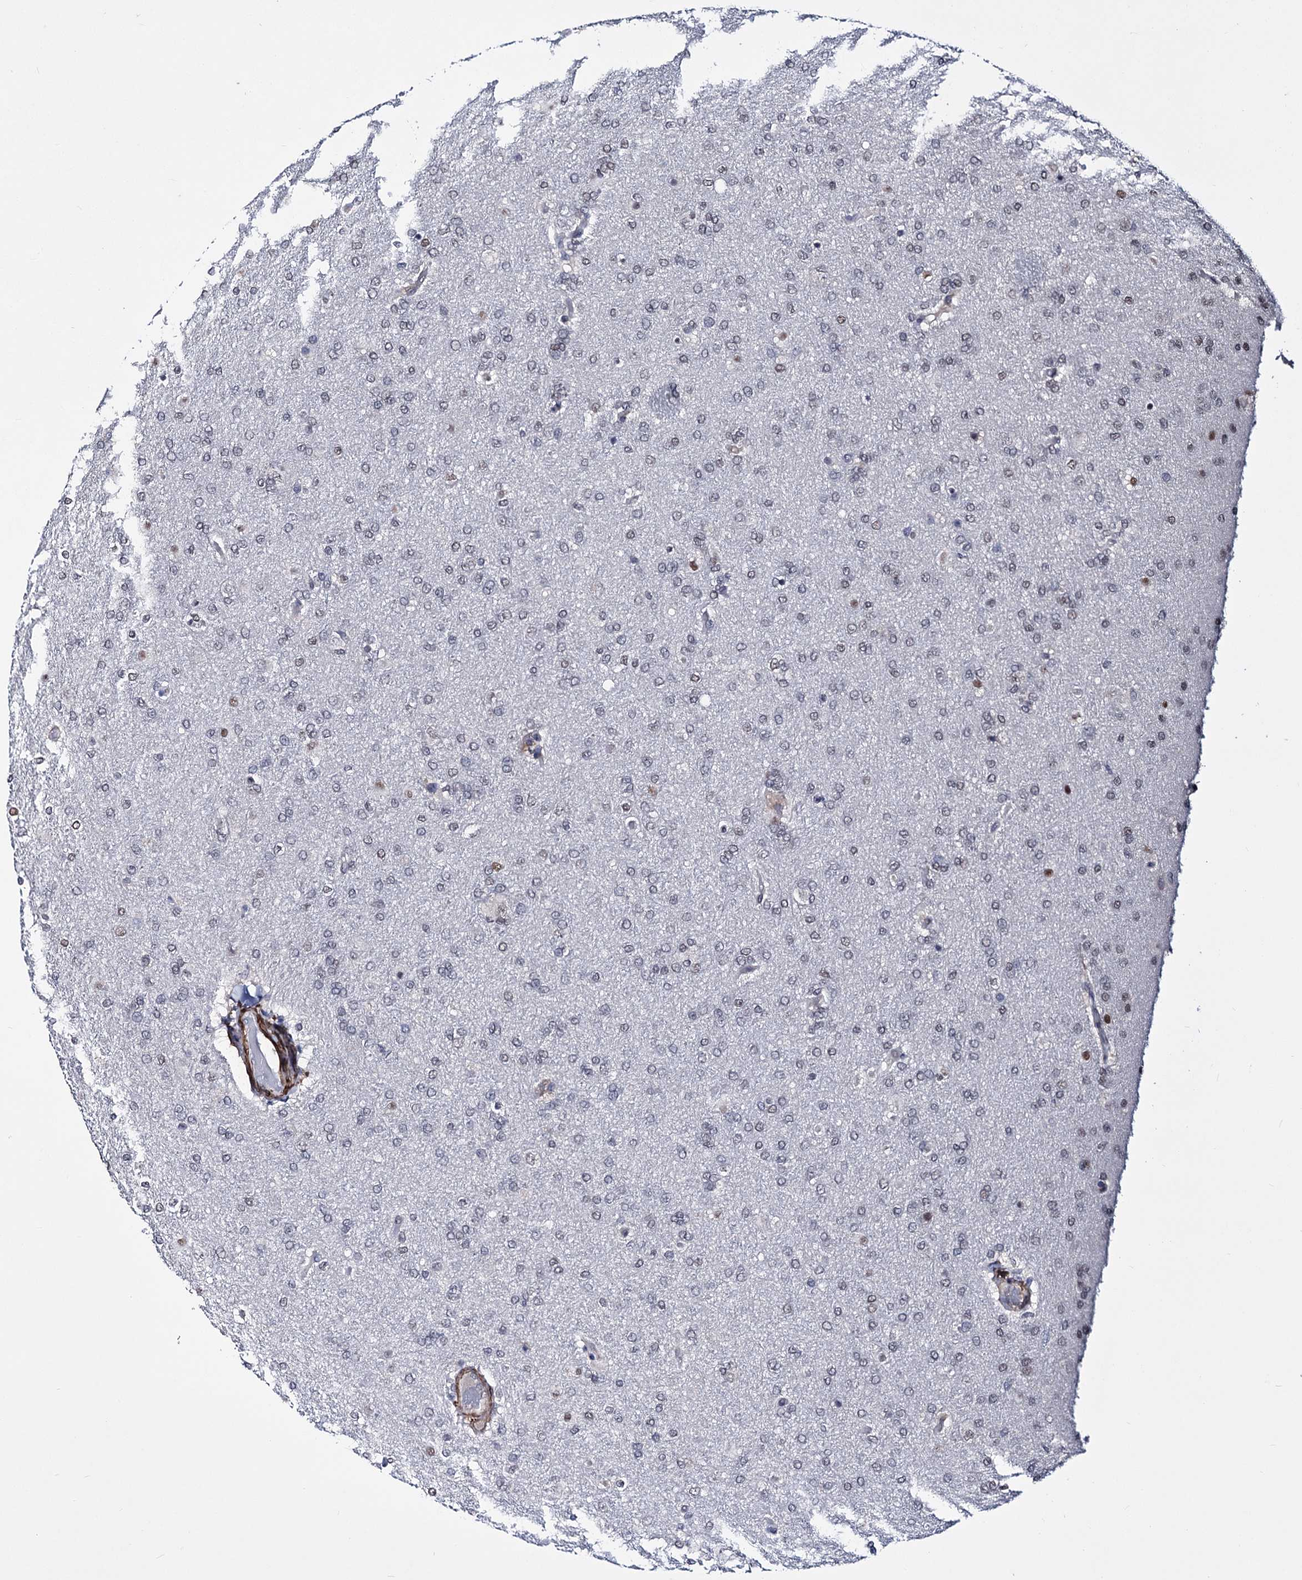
{"staining": {"intensity": "negative", "quantity": "none", "location": "none"}, "tissue": "glioma", "cell_type": "Tumor cells", "image_type": "cancer", "snomed": [{"axis": "morphology", "description": "Glioma, malignant, High grade"}, {"axis": "topography", "description": "Brain"}], "caption": "High power microscopy micrograph of an IHC micrograph of glioma, revealing no significant staining in tumor cells.", "gene": "PPRC1", "patient": {"sex": "male", "age": 72}}